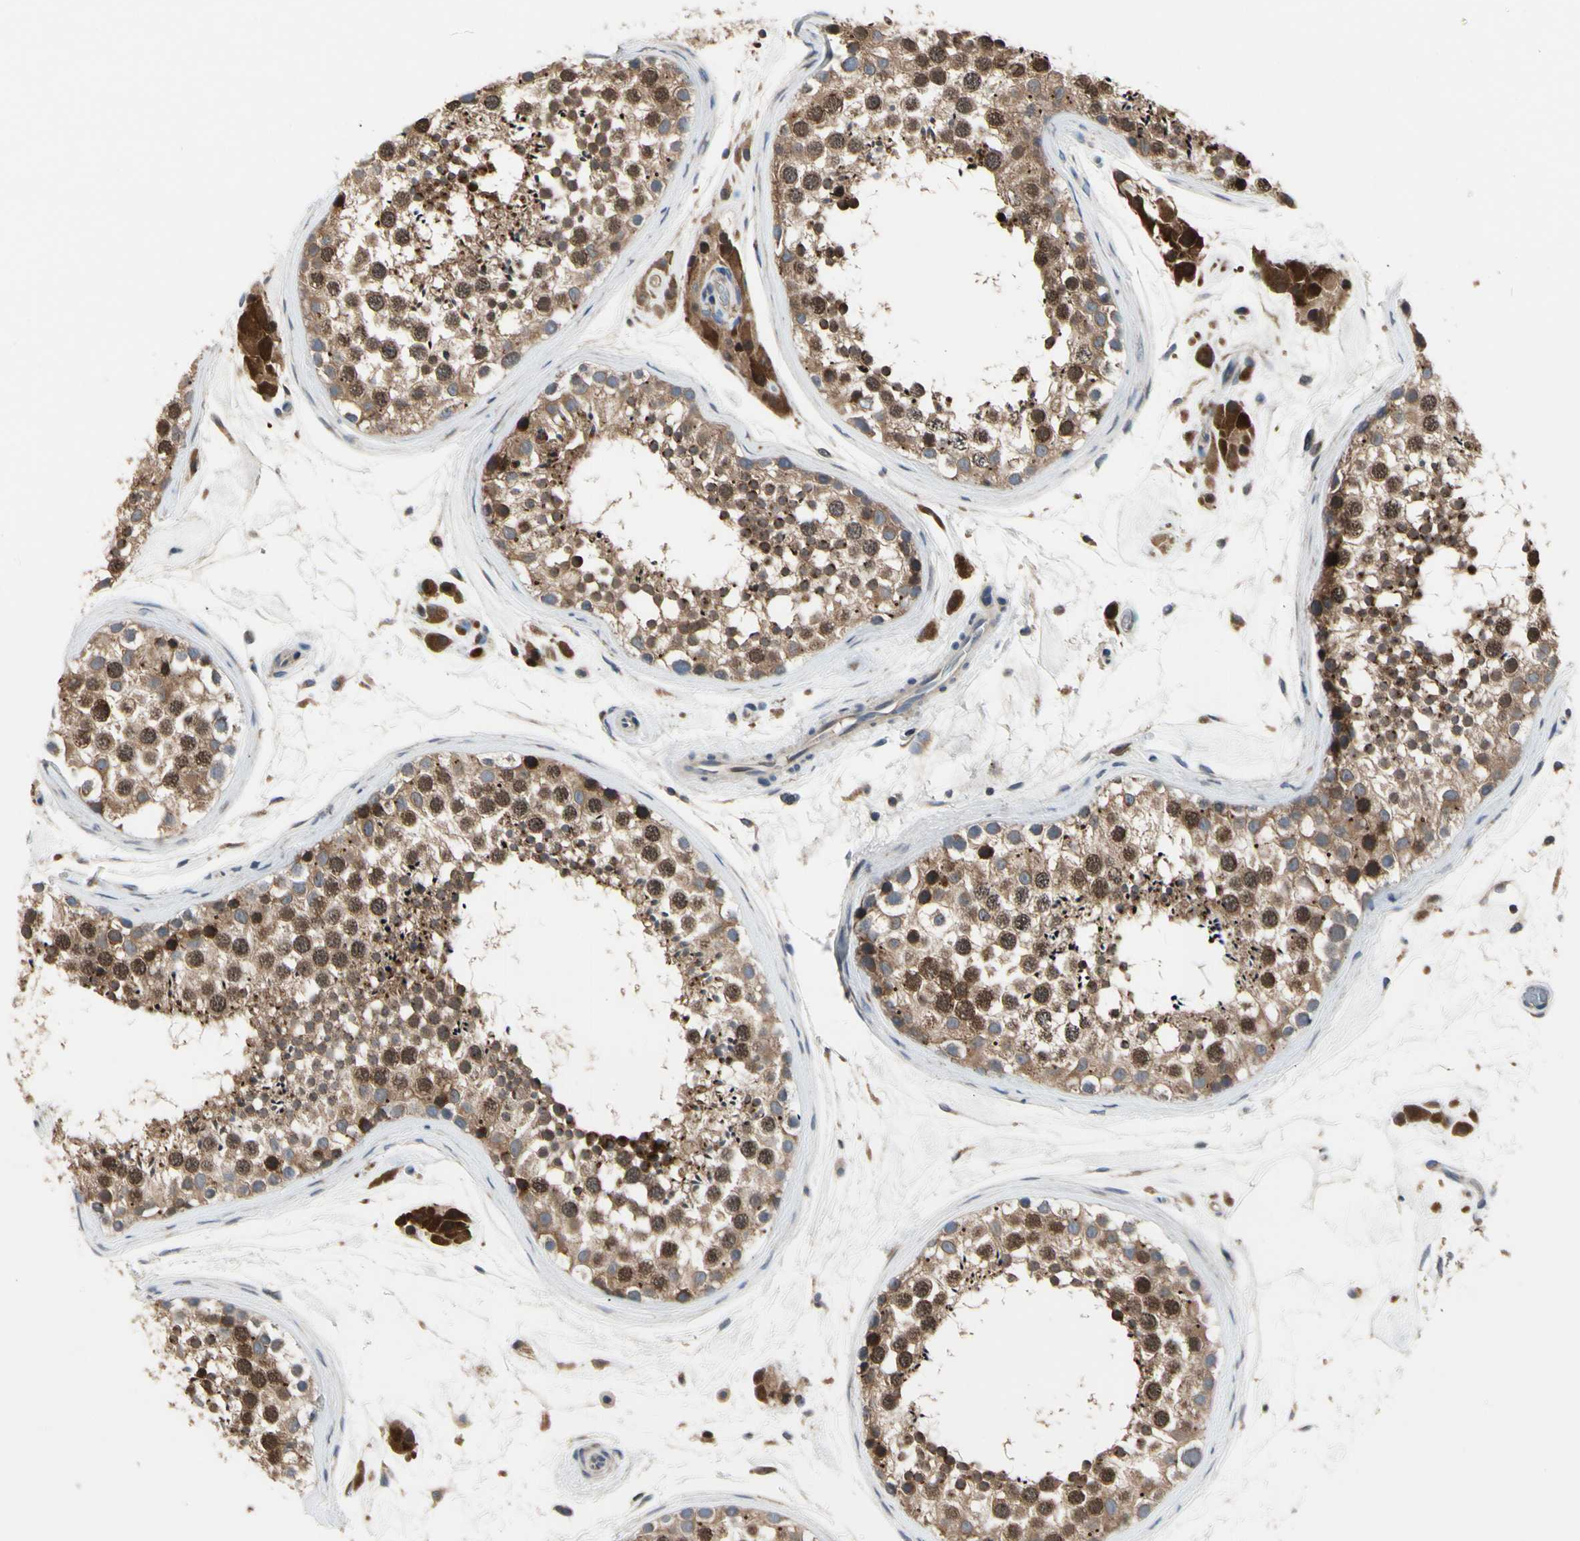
{"staining": {"intensity": "moderate", "quantity": ">75%", "location": "cytoplasmic/membranous,nuclear"}, "tissue": "testis", "cell_type": "Cells in seminiferous ducts", "image_type": "normal", "snomed": [{"axis": "morphology", "description": "Normal tissue, NOS"}, {"axis": "topography", "description": "Testis"}], "caption": "Protein expression analysis of benign human testis reveals moderate cytoplasmic/membranous,nuclear staining in approximately >75% of cells in seminiferous ducts. The staining is performed using DAB brown chromogen to label protein expression. The nuclei are counter-stained blue using hematoxylin.", "gene": "MMEL1", "patient": {"sex": "male", "age": 46}}